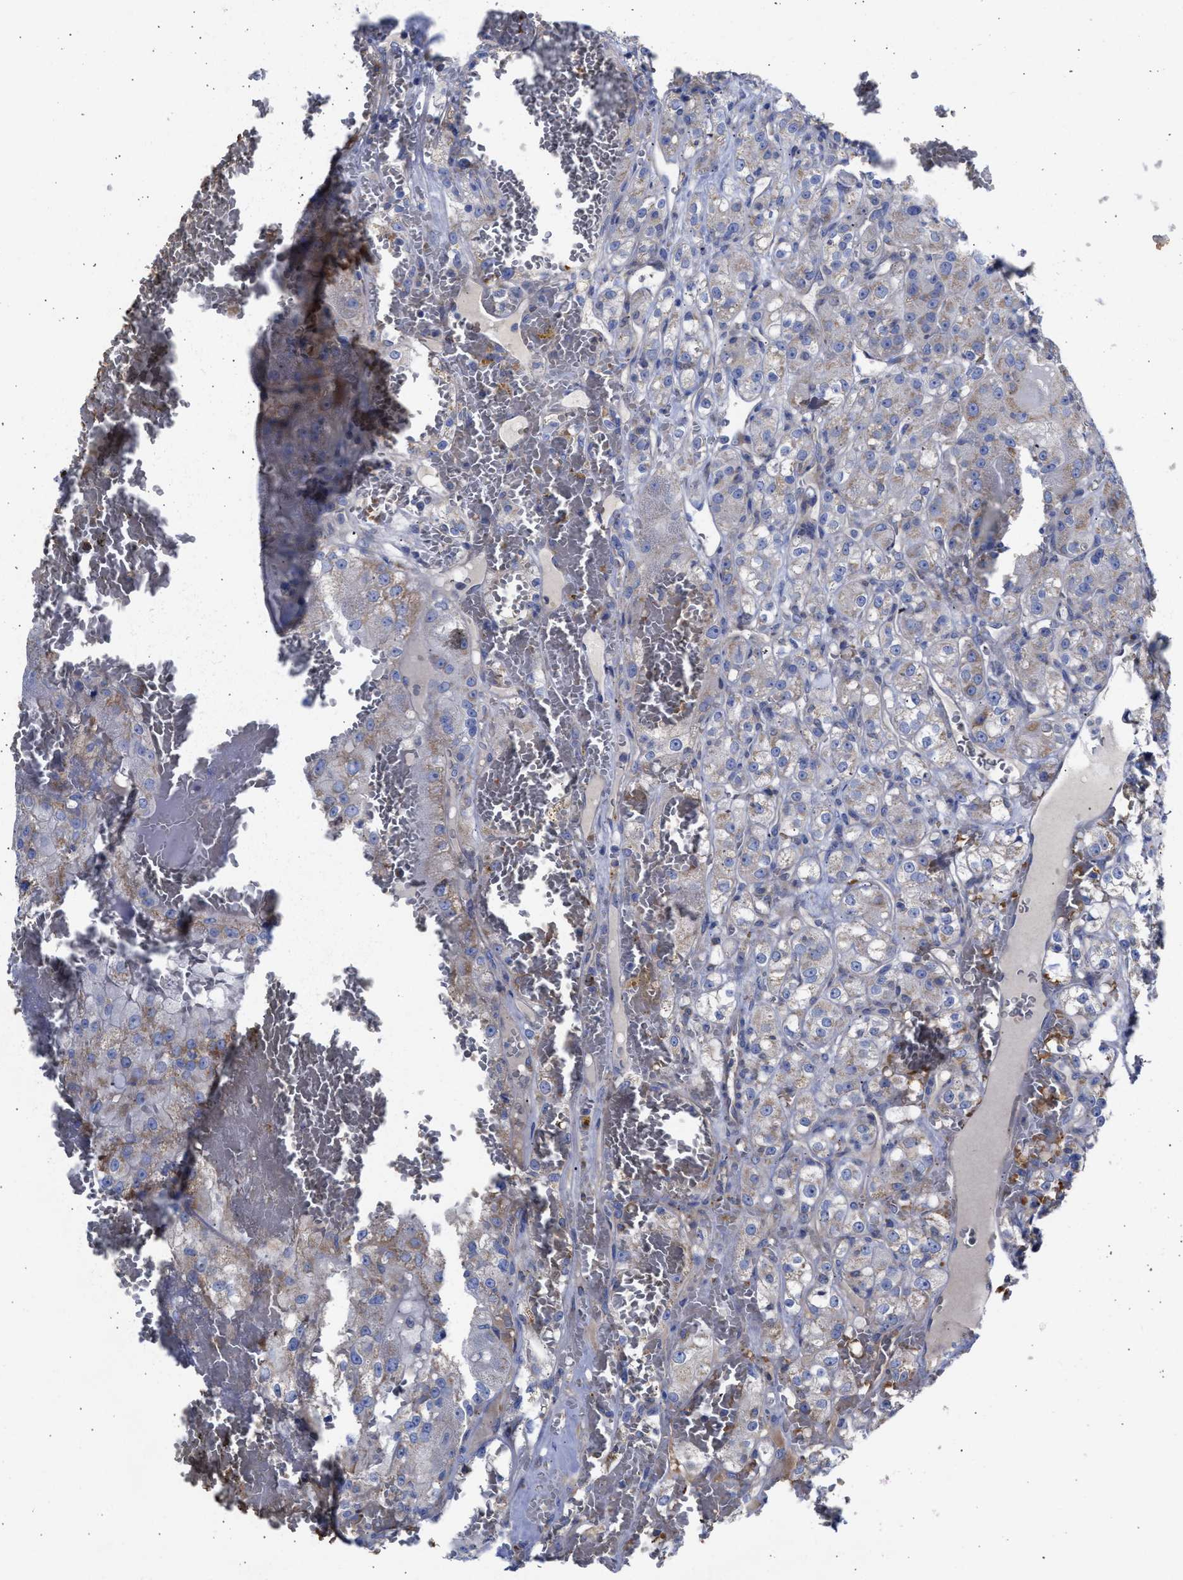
{"staining": {"intensity": "moderate", "quantity": "<25%", "location": "cytoplasmic/membranous"}, "tissue": "renal cancer", "cell_type": "Tumor cells", "image_type": "cancer", "snomed": [{"axis": "morphology", "description": "Normal tissue, NOS"}, {"axis": "morphology", "description": "Adenocarcinoma, NOS"}, {"axis": "topography", "description": "Kidney"}], "caption": "Moderate cytoplasmic/membranous positivity is present in about <25% of tumor cells in renal adenocarcinoma.", "gene": "BTG3", "patient": {"sex": "male", "age": 61}}